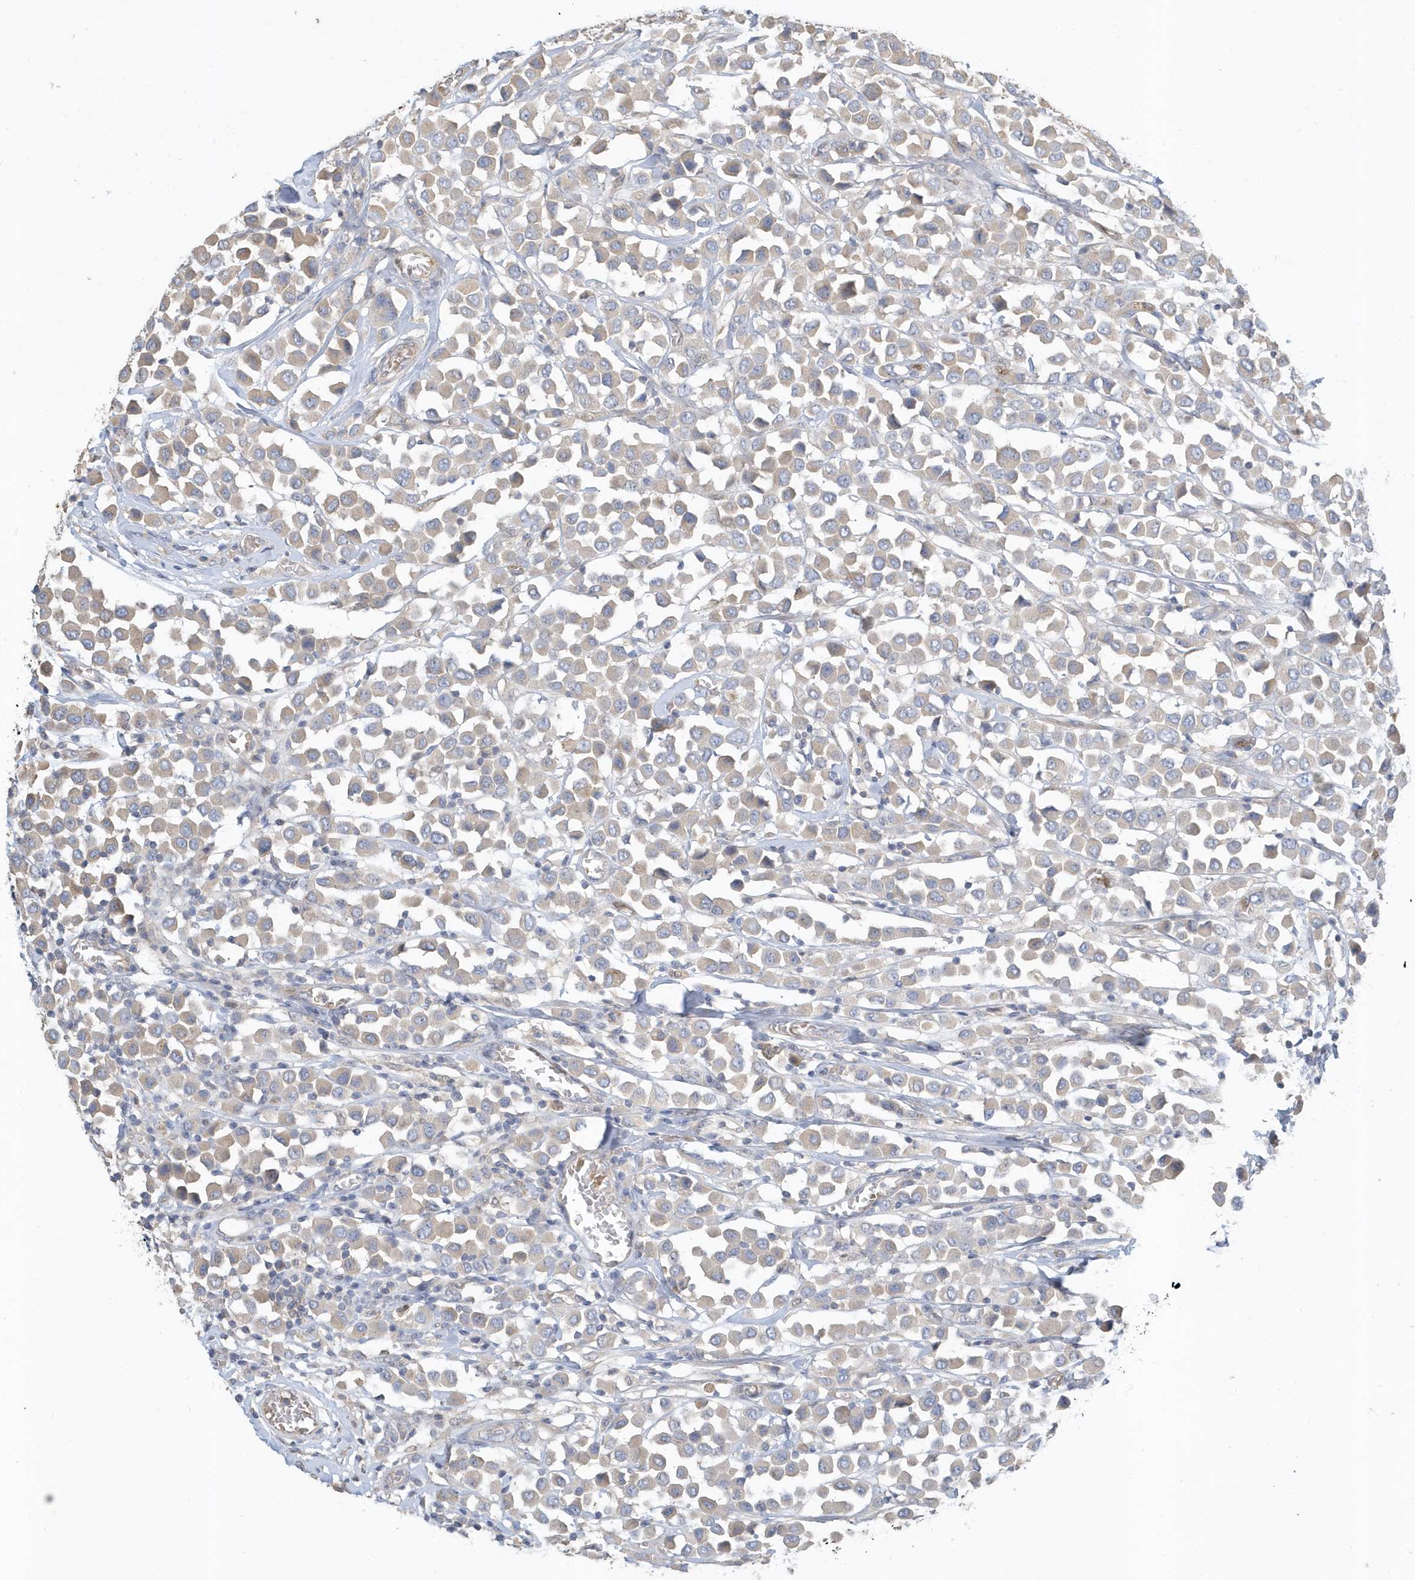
{"staining": {"intensity": "weak", "quantity": ">75%", "location": "cytoplasmic/membranous"}, "tissue": "breast cancer", "cell_type": "Tumor cells", "image_type": "cancer", "snomed": [{"axis": "morphology", "description": "Duct carcinoma"}, {"axis": "topography", "description": "Breast"}], "caption": "Breast invasive ductal carcinoma was stained to show a protein in brown. There is low levels of weak cytoplasmic/membranous staining in approximately >75% of tumor cells. The staining was performed using DAB (3,3'-diaminobenzidine) to visualize the protein expression in brown, while the nuclei were stained in blue with hematoxylin (Magnification: 20x).", "gene": "USP53", "patient": {"sex": "female", "age": 61}}